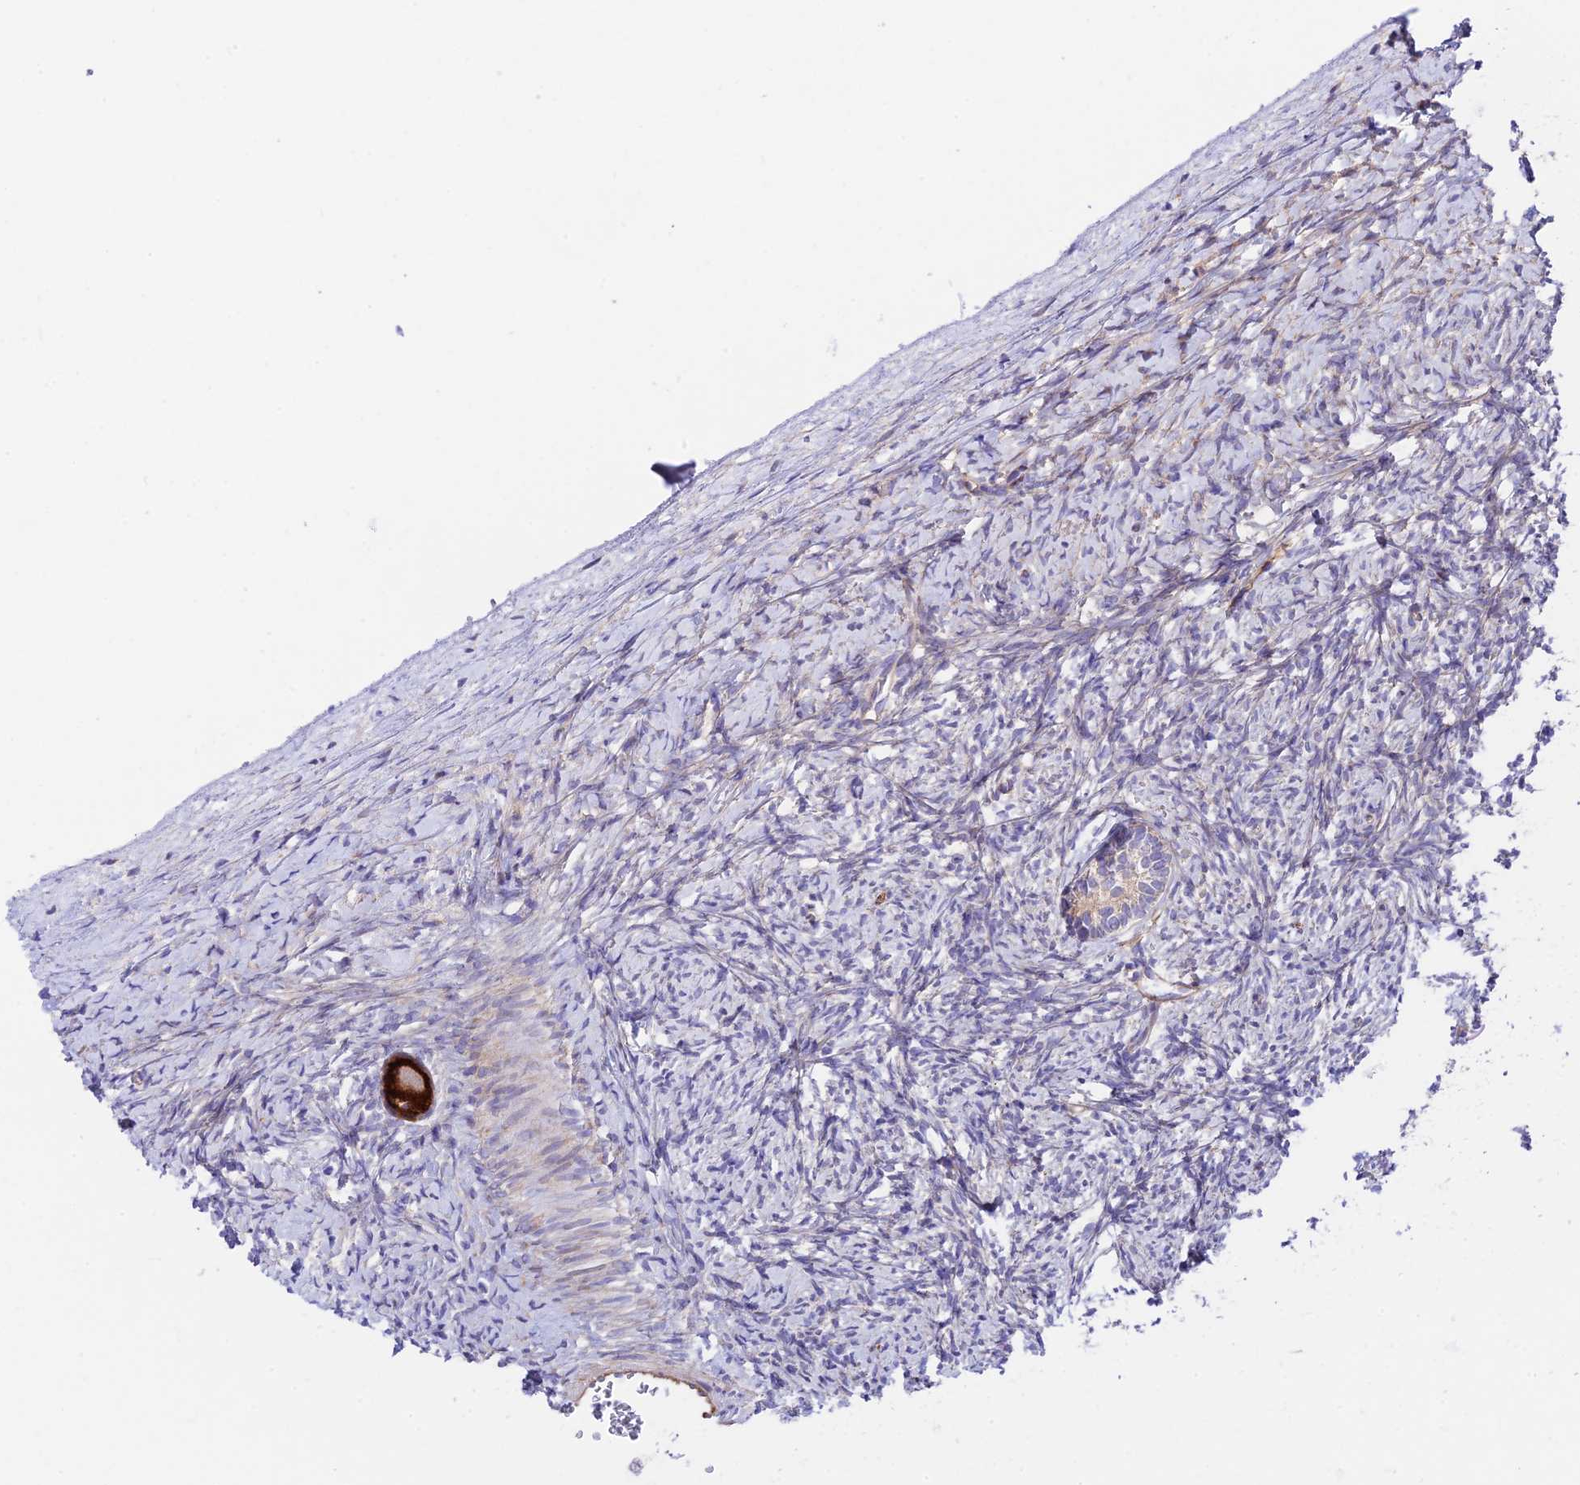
{"staining": {"intensity": "strong", "quantity": ">75%", "location": "cytoplasmic/membranous"}, "tissue": "ovary", "cell_type": "Follicle cells", "image_type": "normal", "snomed": [{"axis": "morphology", "description": "Normal tissue, NOS"}, {"axis": "morphology", "description": "Developmental malformation"}, {"axis": "topography", "description": "Ovary"}], "caption": "Protein expression analysis of normal ovary shows strong cytoplasmic/membranous staining in about >75% of follicle cells. Nuclei are stained in blue.", "gene": "VPS13C", "patient": {"sex": "female", "age": 39}}